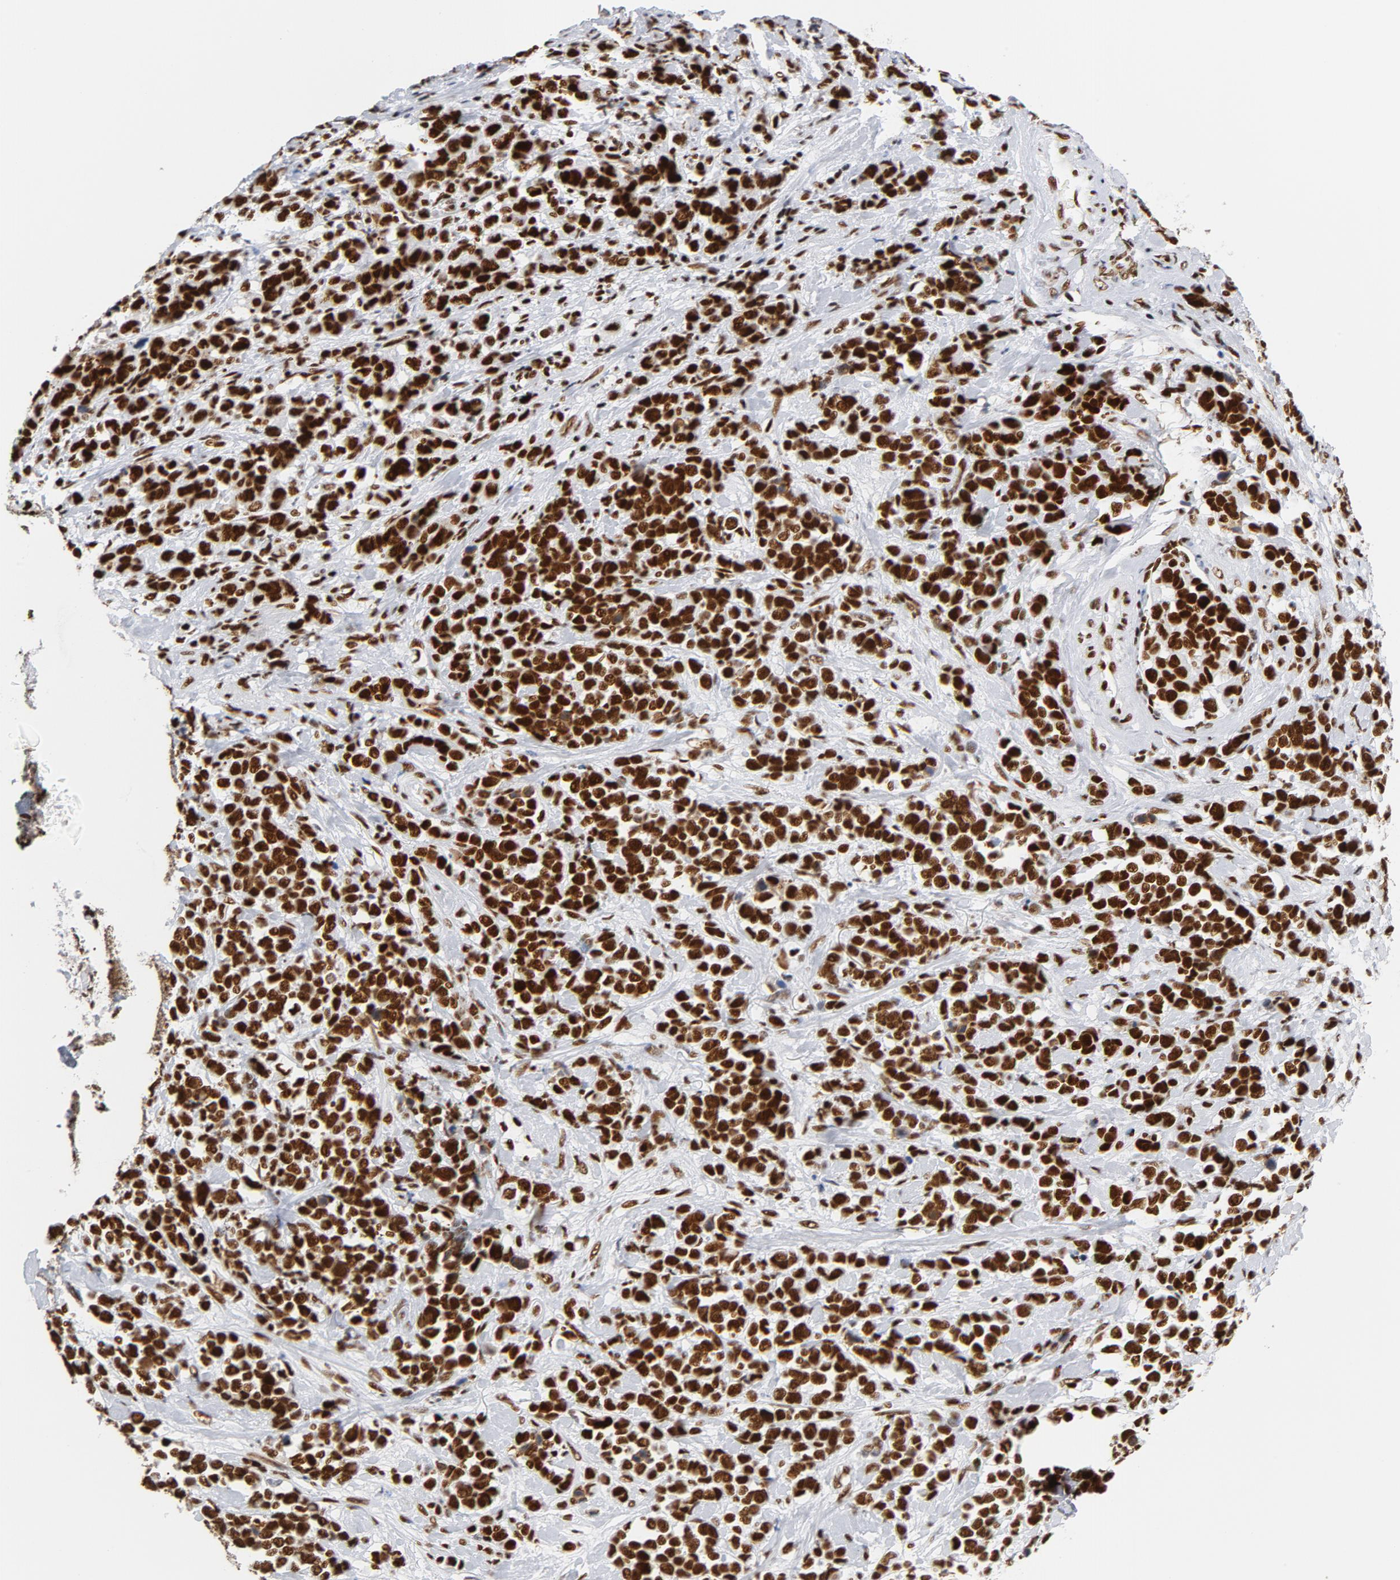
{"staining": {"intensity": "strong", "quantity": ">75%", "location": "nuclear"}, "tissue": "stomach cancer", "cell_type": "Tumor cells", "image_type": "cancer", "snomed": [{"axis": "morphology", "description": "Adenocarcinoma, NOS"}, {"axis": "topography", "description": "Stomach, upper"}], "caption": "The image shows immunohistochemical staining of stomach cancer. There is strong nuclear expression is present in about >75% of tumor cells.", "gene": "XRCC5", "patient": {"sex": "male", "age": 71}}